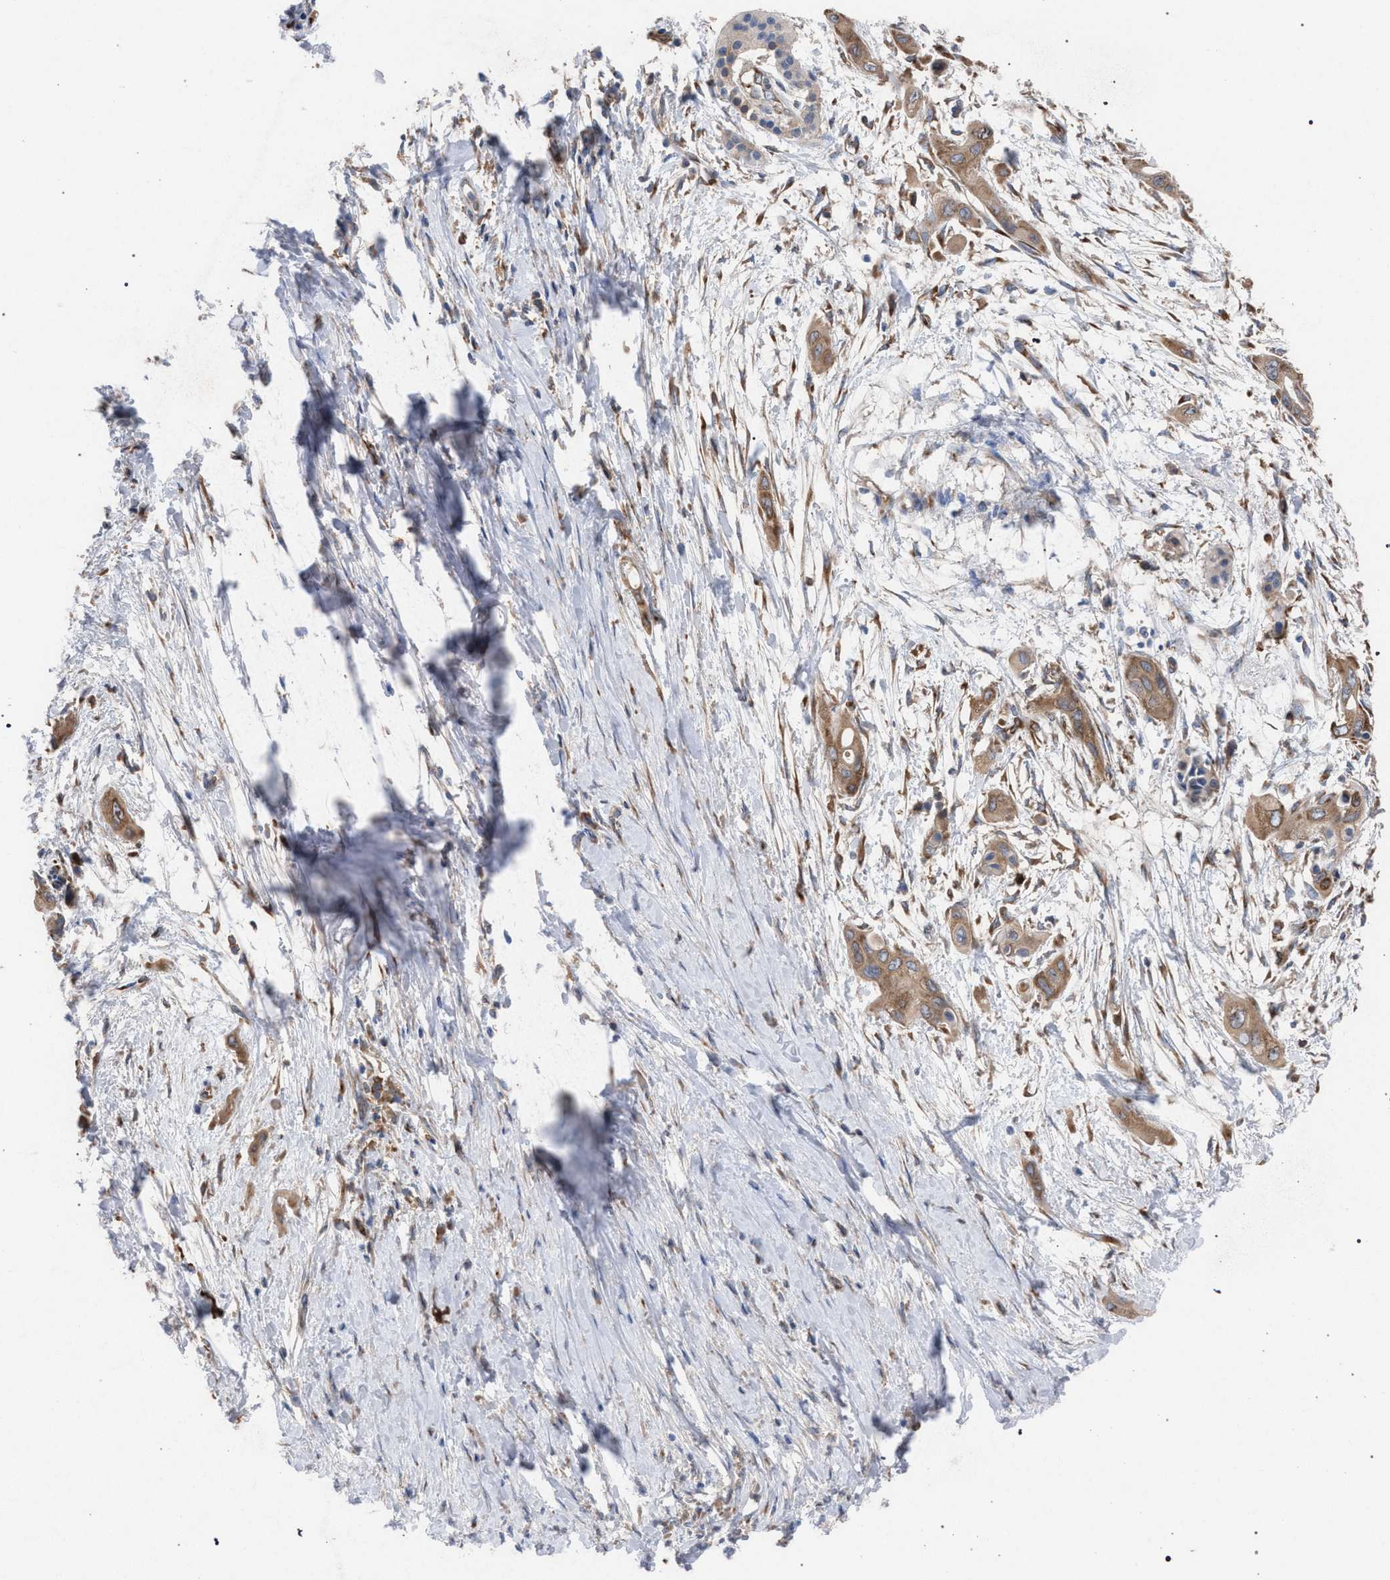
{"staining": {"intensity": "weak", "quantity": ">75%", "location": "cytoplasmic/membranous"}, "tissue": "pancreatic cancer", "cell_type": "Tumor cells", "image_type": "cancer", "snomed": [{"axis": "morphology", "description": "Adenocarcinoma, NOS"}, {"axis": "topography", "description": "Pancreas"}], "caption": "Immunohistochemical staining of human pancreatic cancer (adenocarcinoma) reveals low levels of weak cytoplasmic/membranous expression in about >75% of tumor cells.", "gene": "CDR2L", "patient": {"sex": "male", "age": 59}}